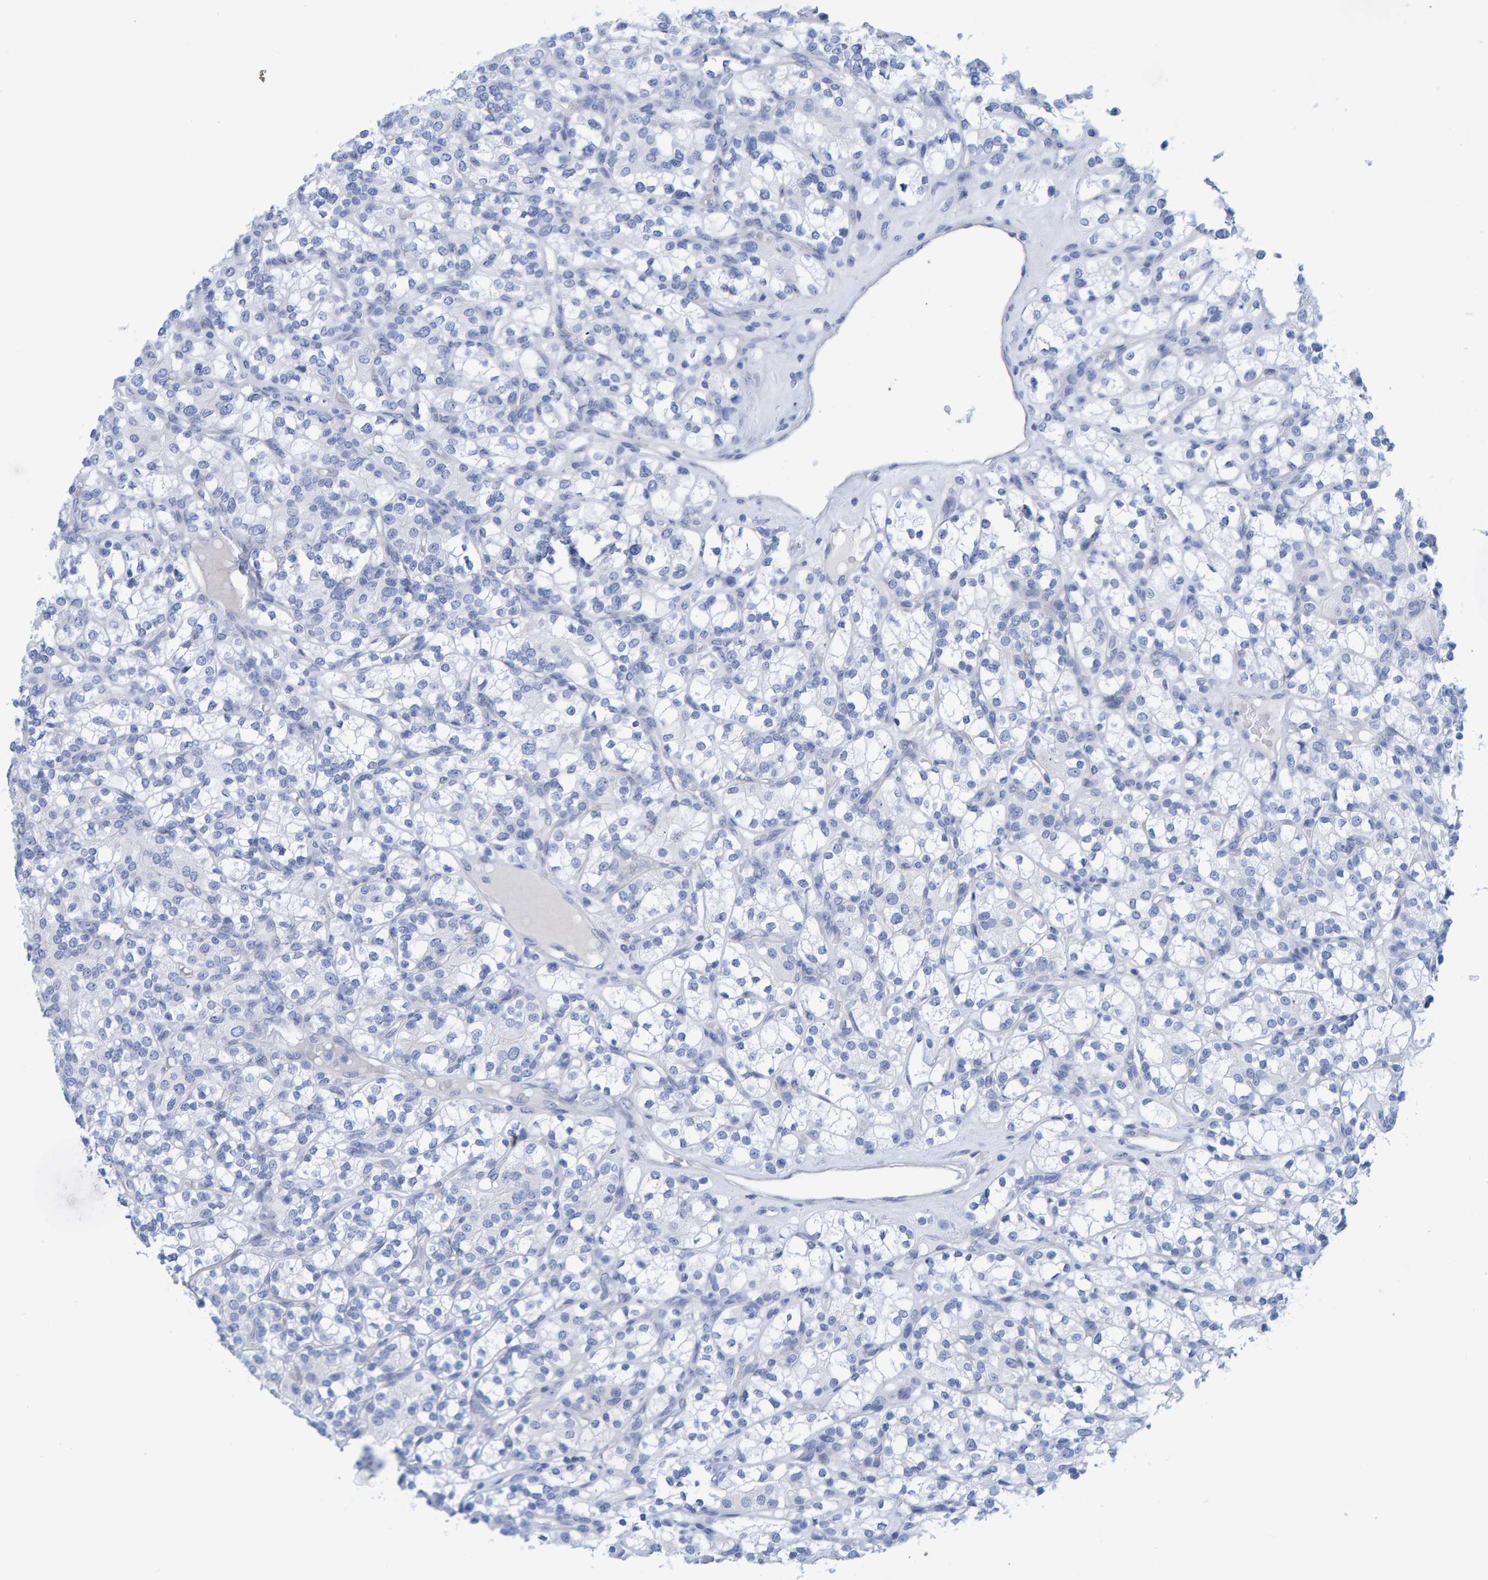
{"staining": {"intensity": "negative", "quantity": "none", "location": "none"}, "tissue": "renal cancer", "cell_type": "Tumor cells", "image_type": "cancer", "snomed": [{"axis": "morphology", "description": "Adenocarcinoma, NOS"}, {"axis": "topography", "description": "Kidney"}], "caption": "Tumor cells are negative for brown protein staining in renal cancer (adenocarcinoma).", "gene": "JAKMIP3", "patient": {"sex": "male", "age": 77}}